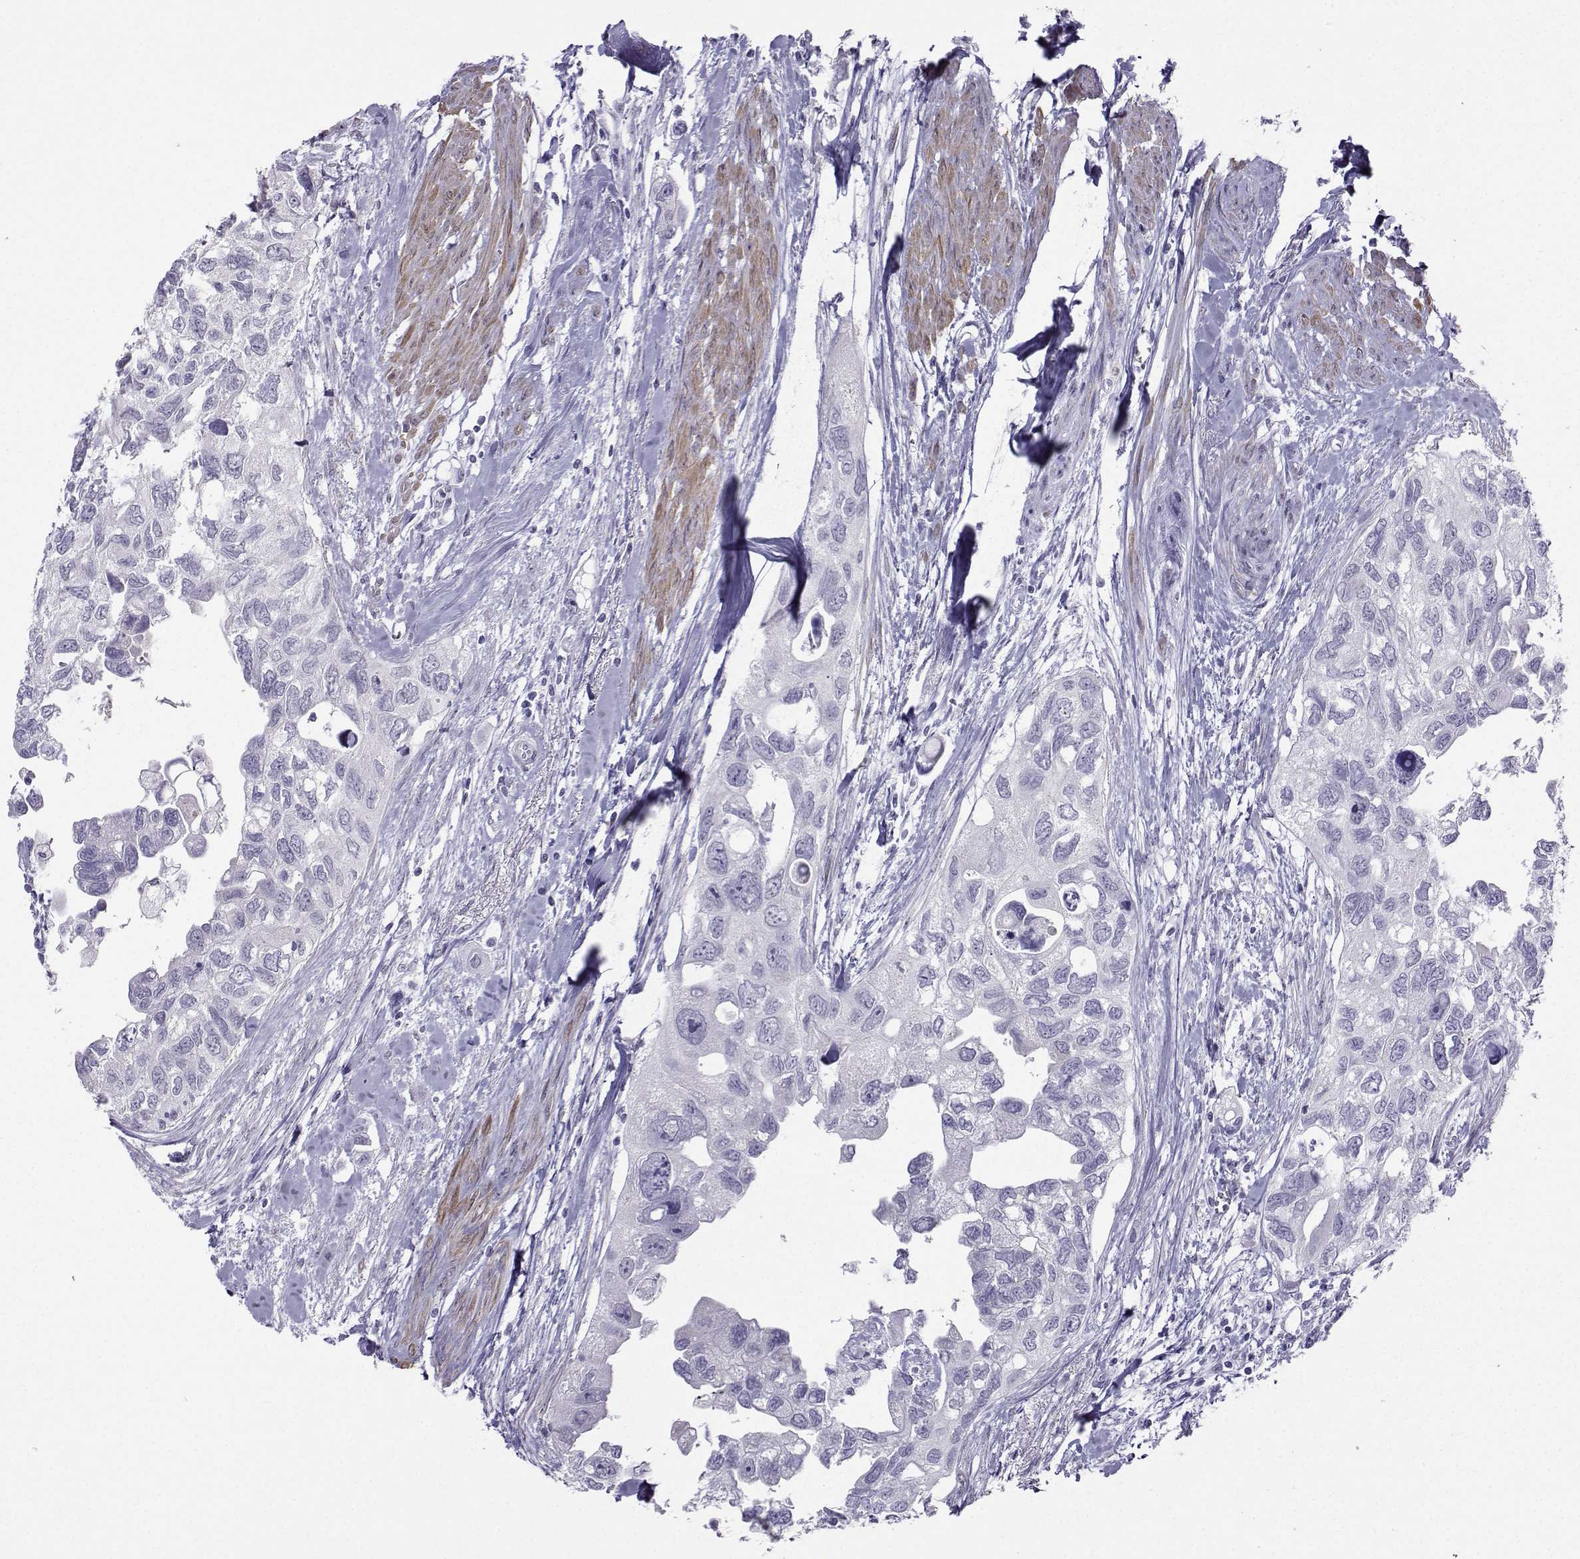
{"staining": {"intensity": "negative", "quantity": "none", "location": "none"}, "tissue": "urothelial cancer", "cell_type": "Tumor cells", "image_type": "cancer", "snomed": [{"axis": "morphology", "description": "Urothelial carcinoma, High grade"}, {"axis": "topography", "description": "Urinary bladder"}], "caption": "Immunohistochemistry (IHC) of urothelial cancer shows no staining in tumor cells. (DAB (3,3'-diaminobenzidine) immunohistochemistry (IHC) with hematoxylin counter stain).", "gene": "KIF17", "patient": {"sex": "male", "age": 59}}